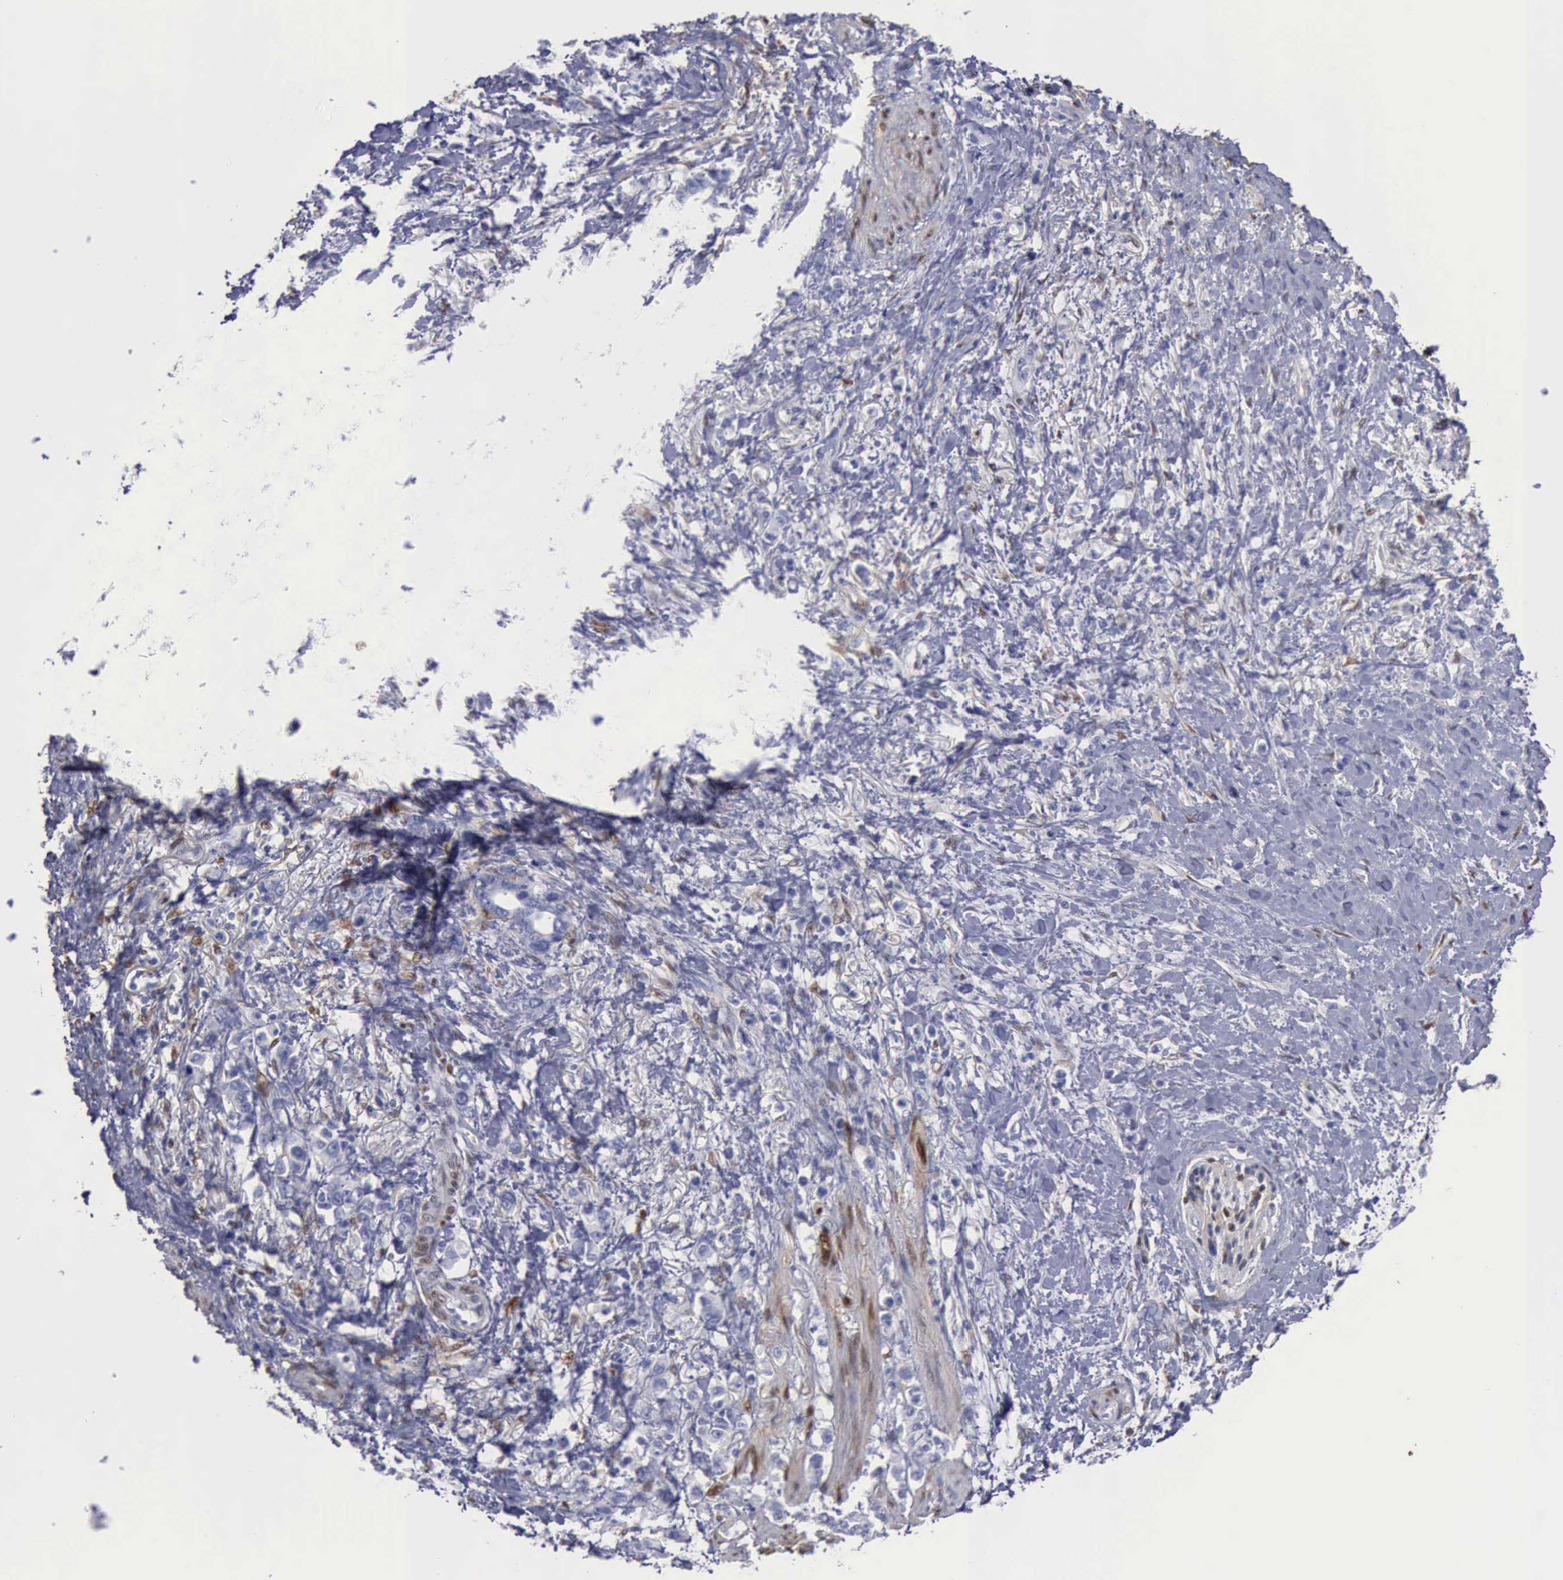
{"staining": {"intensity": "negative", "quantity": "none", "location": "none"}, "tissue": "stomach cancer", "cell_type": "Tumor cells", "image_type": "cancer", "snomed": [{"axis": "morphology", "description": "Adenocarcinoma, NOS"}, {"axis": "topography", "description": "Stomach"}], "caption": "There is no significant staining in tumor cells of stomach cancer (adenocarcinoma).", "gene": "FHL1", "patient": {"sex": "male", "age": 78}}